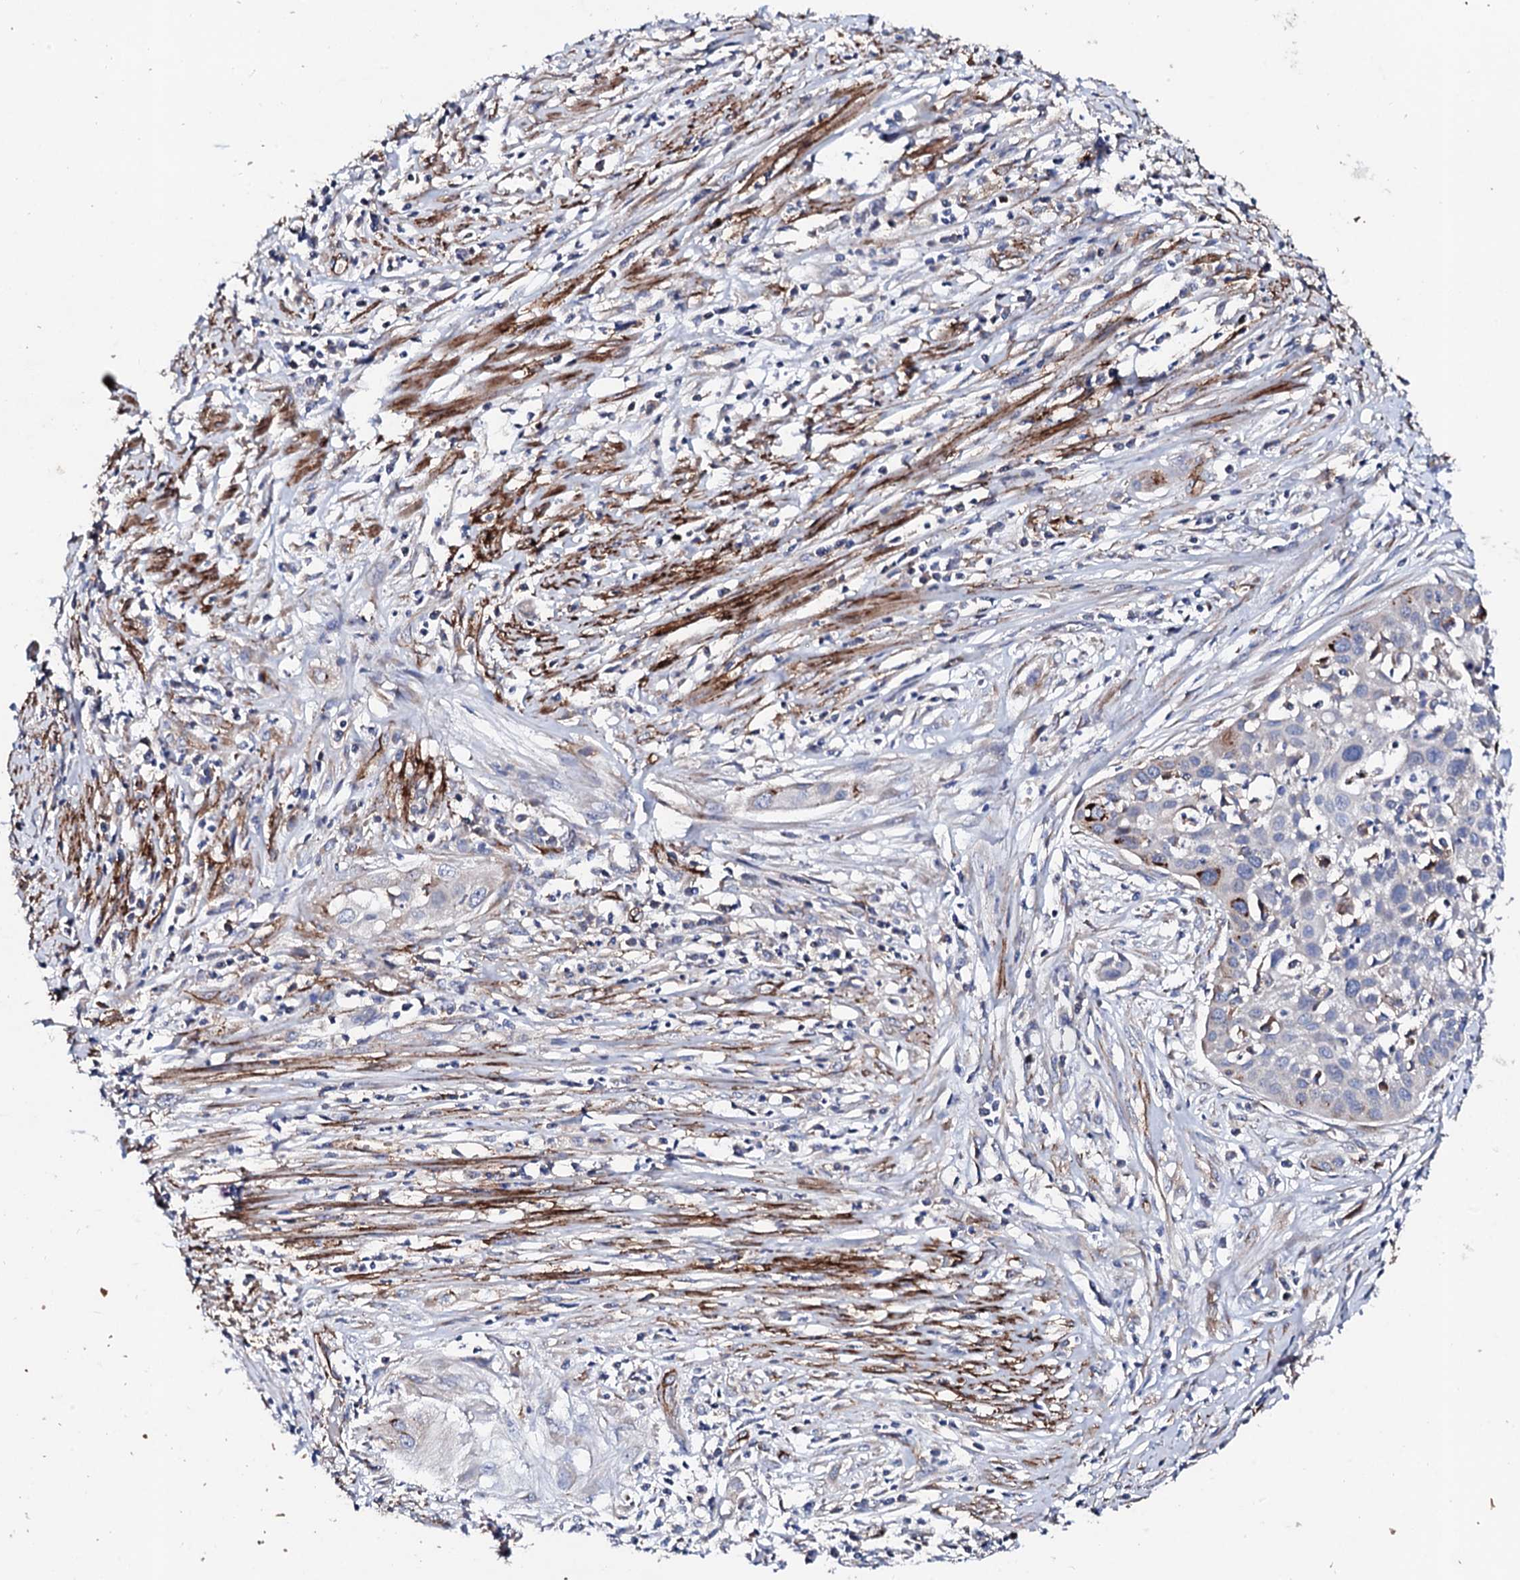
{"staining": {"intensity": "strong", "quantity": "<25%", "location": "cytoplasmic/membranous"}, "tissue": "cervical cancer", "cell_type": "Tumor cells", "image_type": "cancer", "snomed": [{"axis": "morphology", "description": "Squamous cell carcinoma, NOS"}, {"axis": "topography", "description": "Cervix"}], "caption": "Tumor cells show medium levels of strong cytoplasmic/membranous staining in approximately <25% of cells in human cervical squamous cell carcinoma. The staining is performed using DAB (3,3'-diaminobenzidine) brown chromogen to label protein expression. The nuclei are counter-stained blue using hematoxylin.", "gene": "DBX1", "patient": {"sex": "female", "age": 34}}